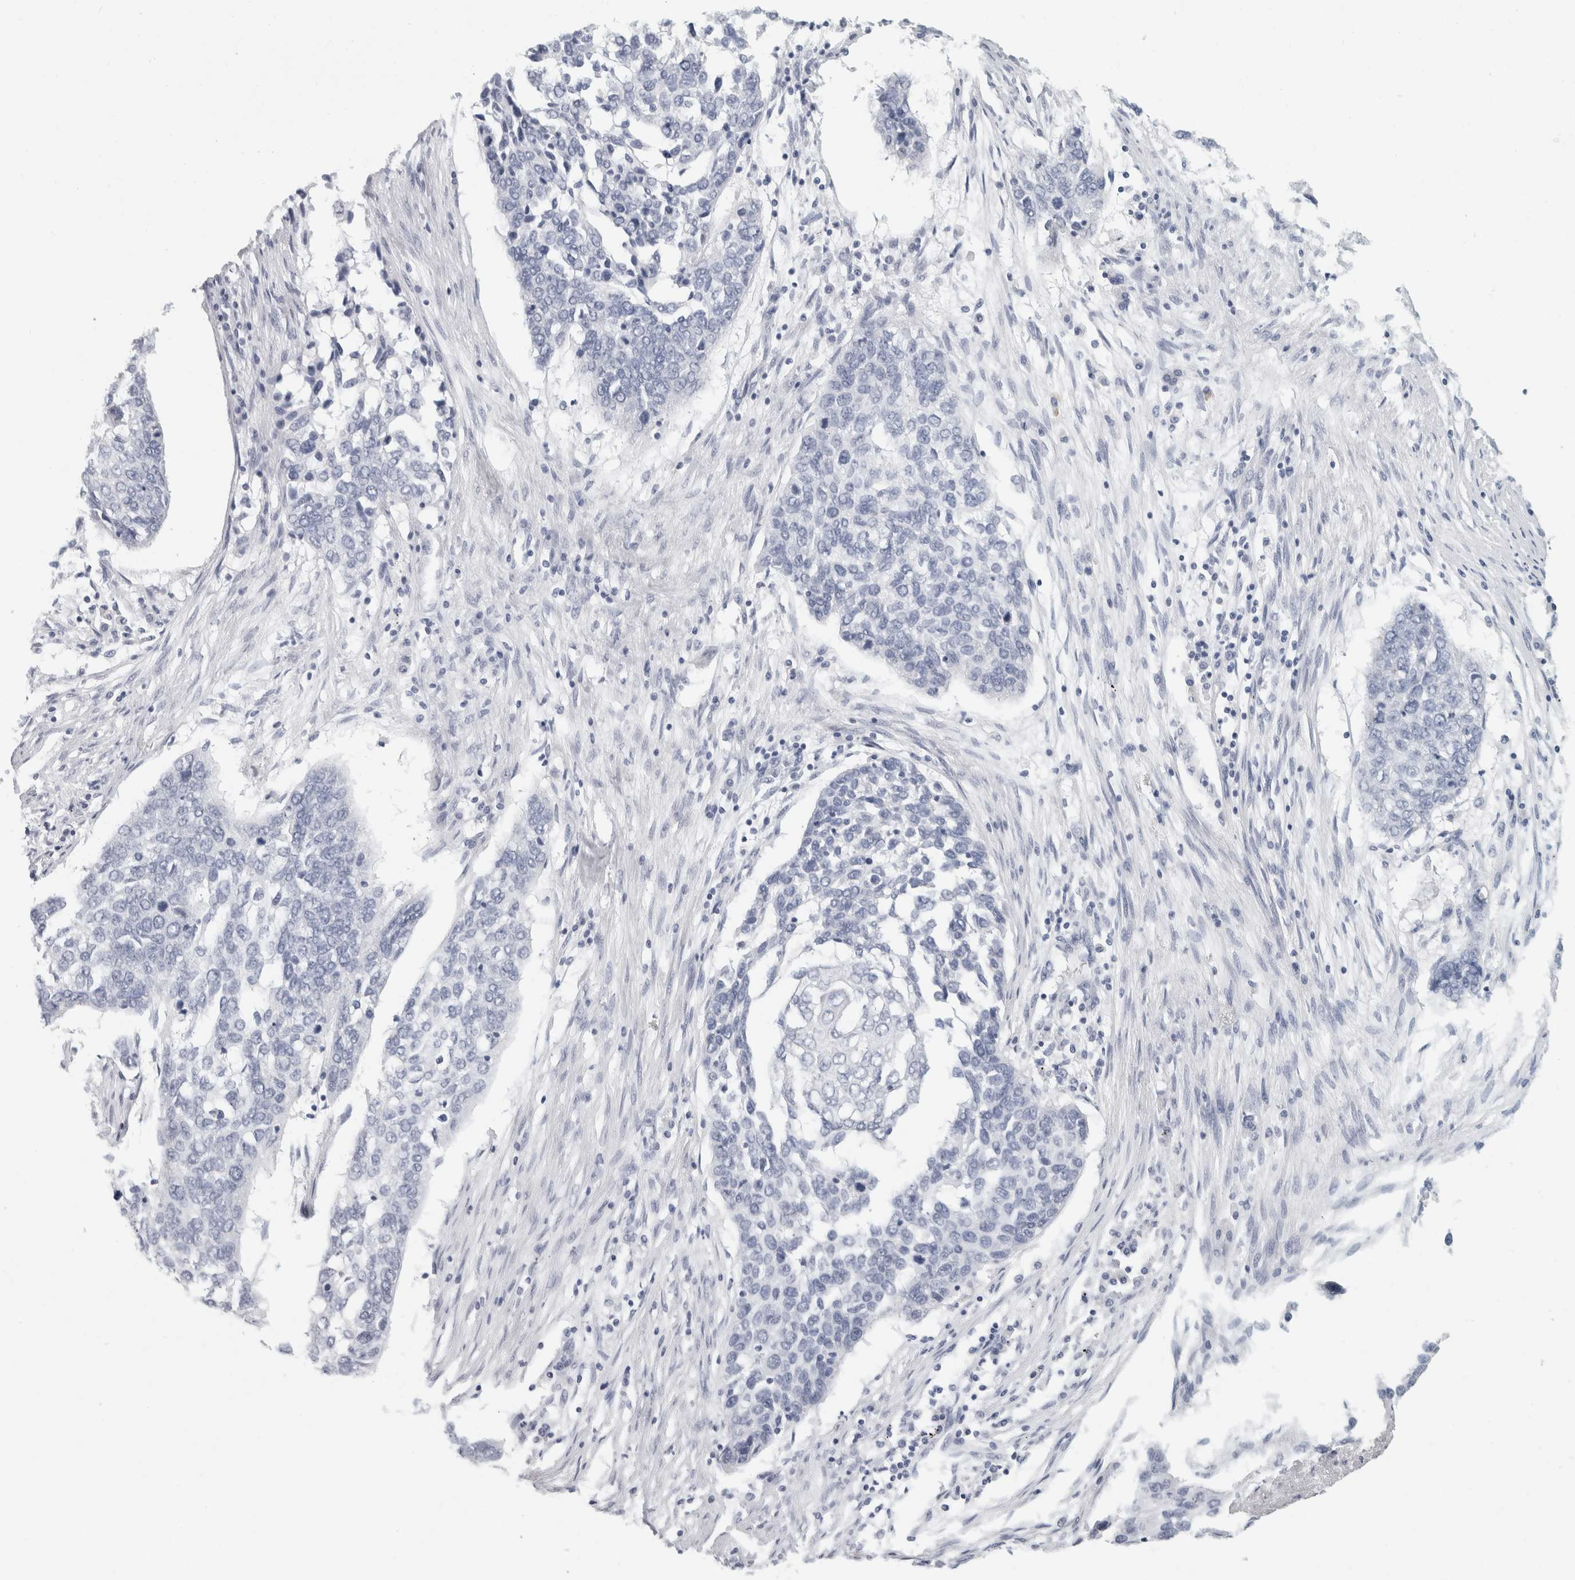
{"staining": {"intensity": "negative", "quantity": "none", "location": "none"}, "tissue": "lung cancer", "cell_type": "Tumor cells", "image_type": "cancer", "snomed": [{"axis": "morphology", "description": "Squamous cell carcinoma, NOS"}, {"axis": "topography", "description": "Lung"}], "caption": "A photomicrograph of human lung squamous cell carcinoma is negative for staining in tumor cells. (IHC, brightfield microscopy, high magnification).", "gene": "SLC28A3", "patient": {"sex": "female", "age": 63}}